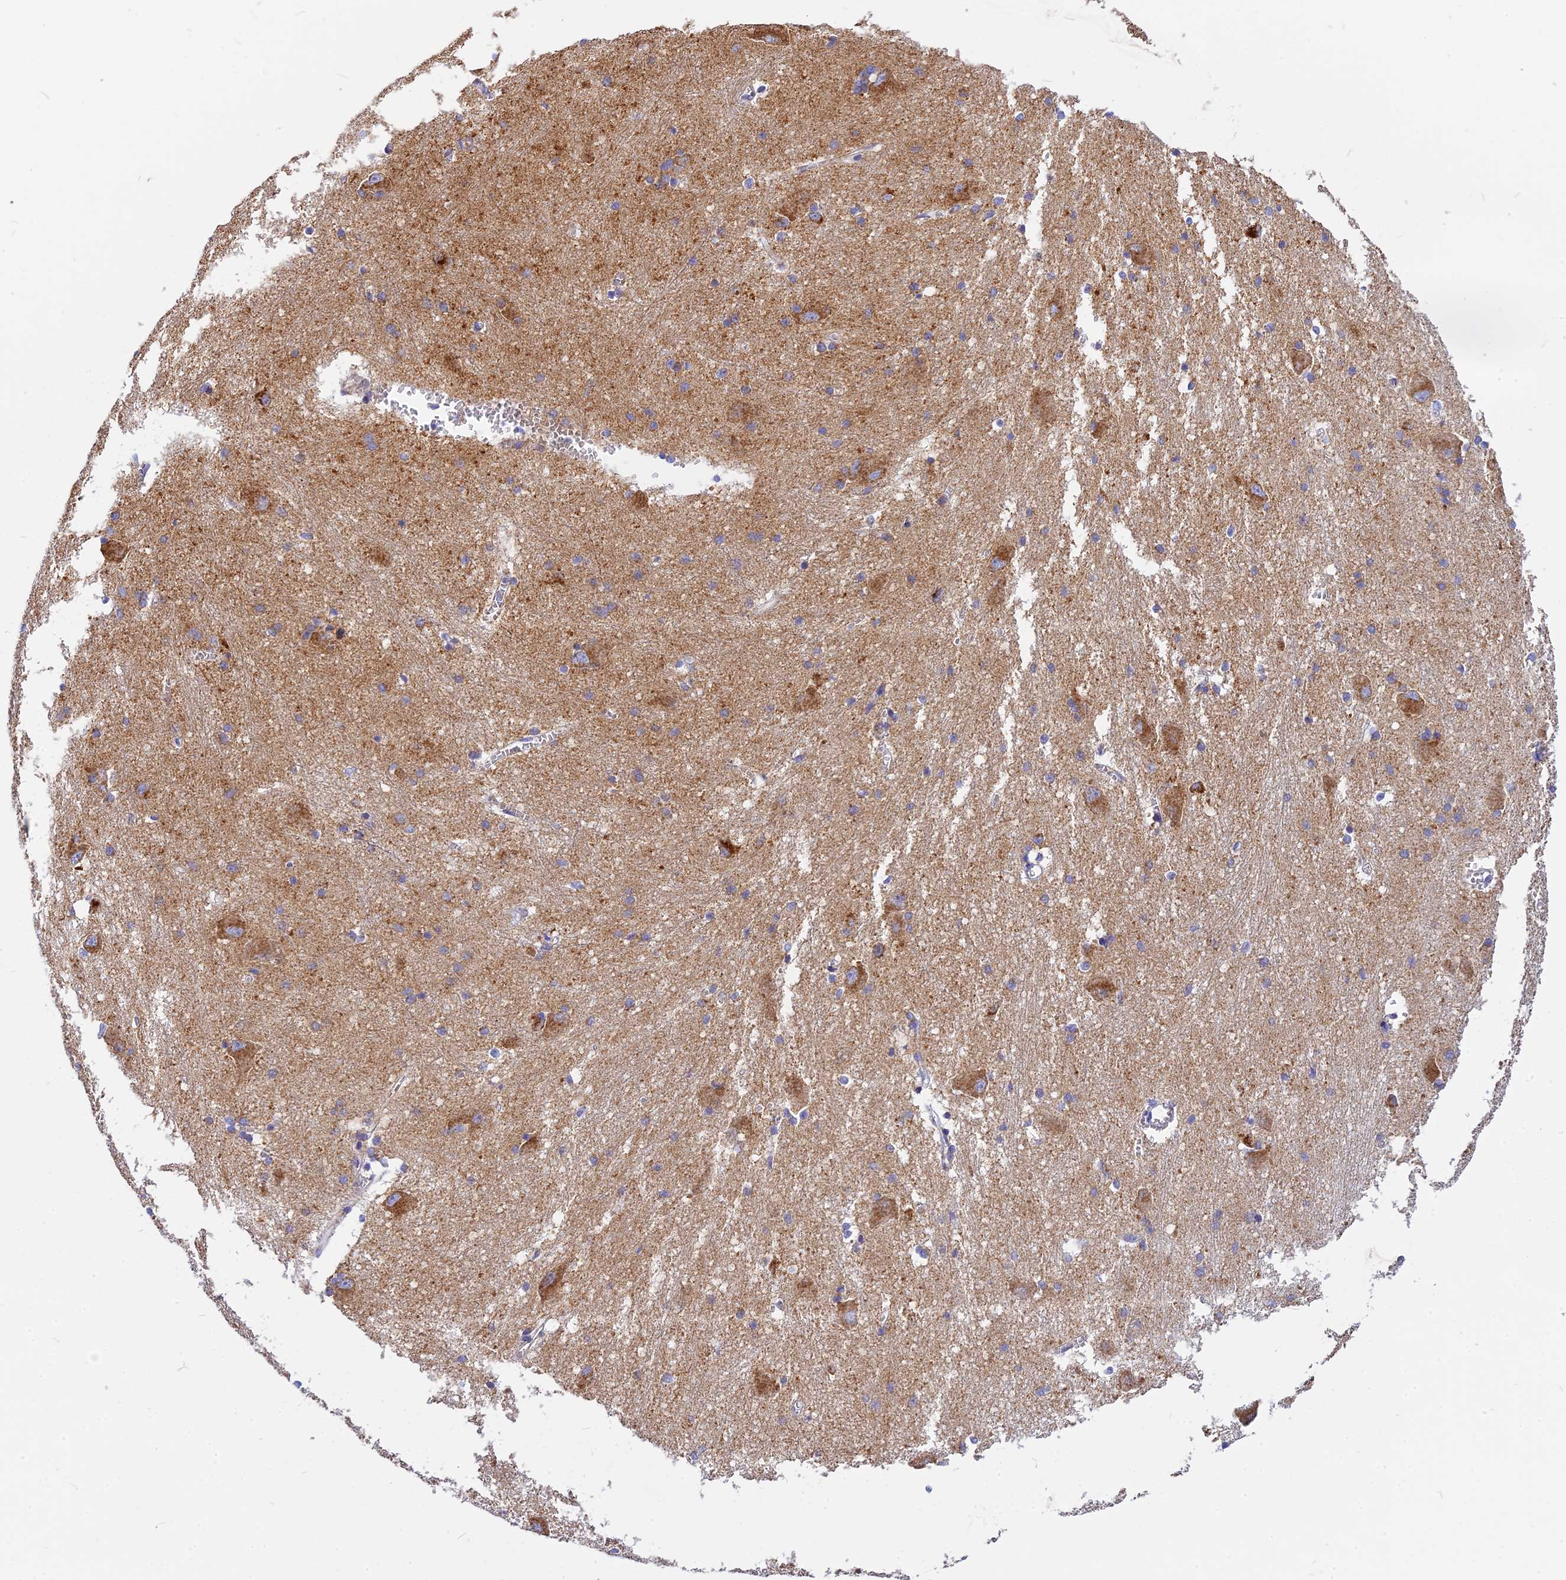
{"staining": {"intensity": "weak", "quantity": "<25%", "location": "cytoplasmic/membranous"}, "tissue": "caudate", "cell_type": "Glial cells", "image_type": "normal", "snomed": [{"axis": "morphology", "description": "Normal tissue, NOS"}, {"axis": "topography", "description": "Lateral ventricle wall"}], "caption": "Caudate stained for a protein using immunohistochemistry demonstrates no positivity glial cells.", "gene": "VDAC2", "patient": {"sex": "male", "age": 37}}